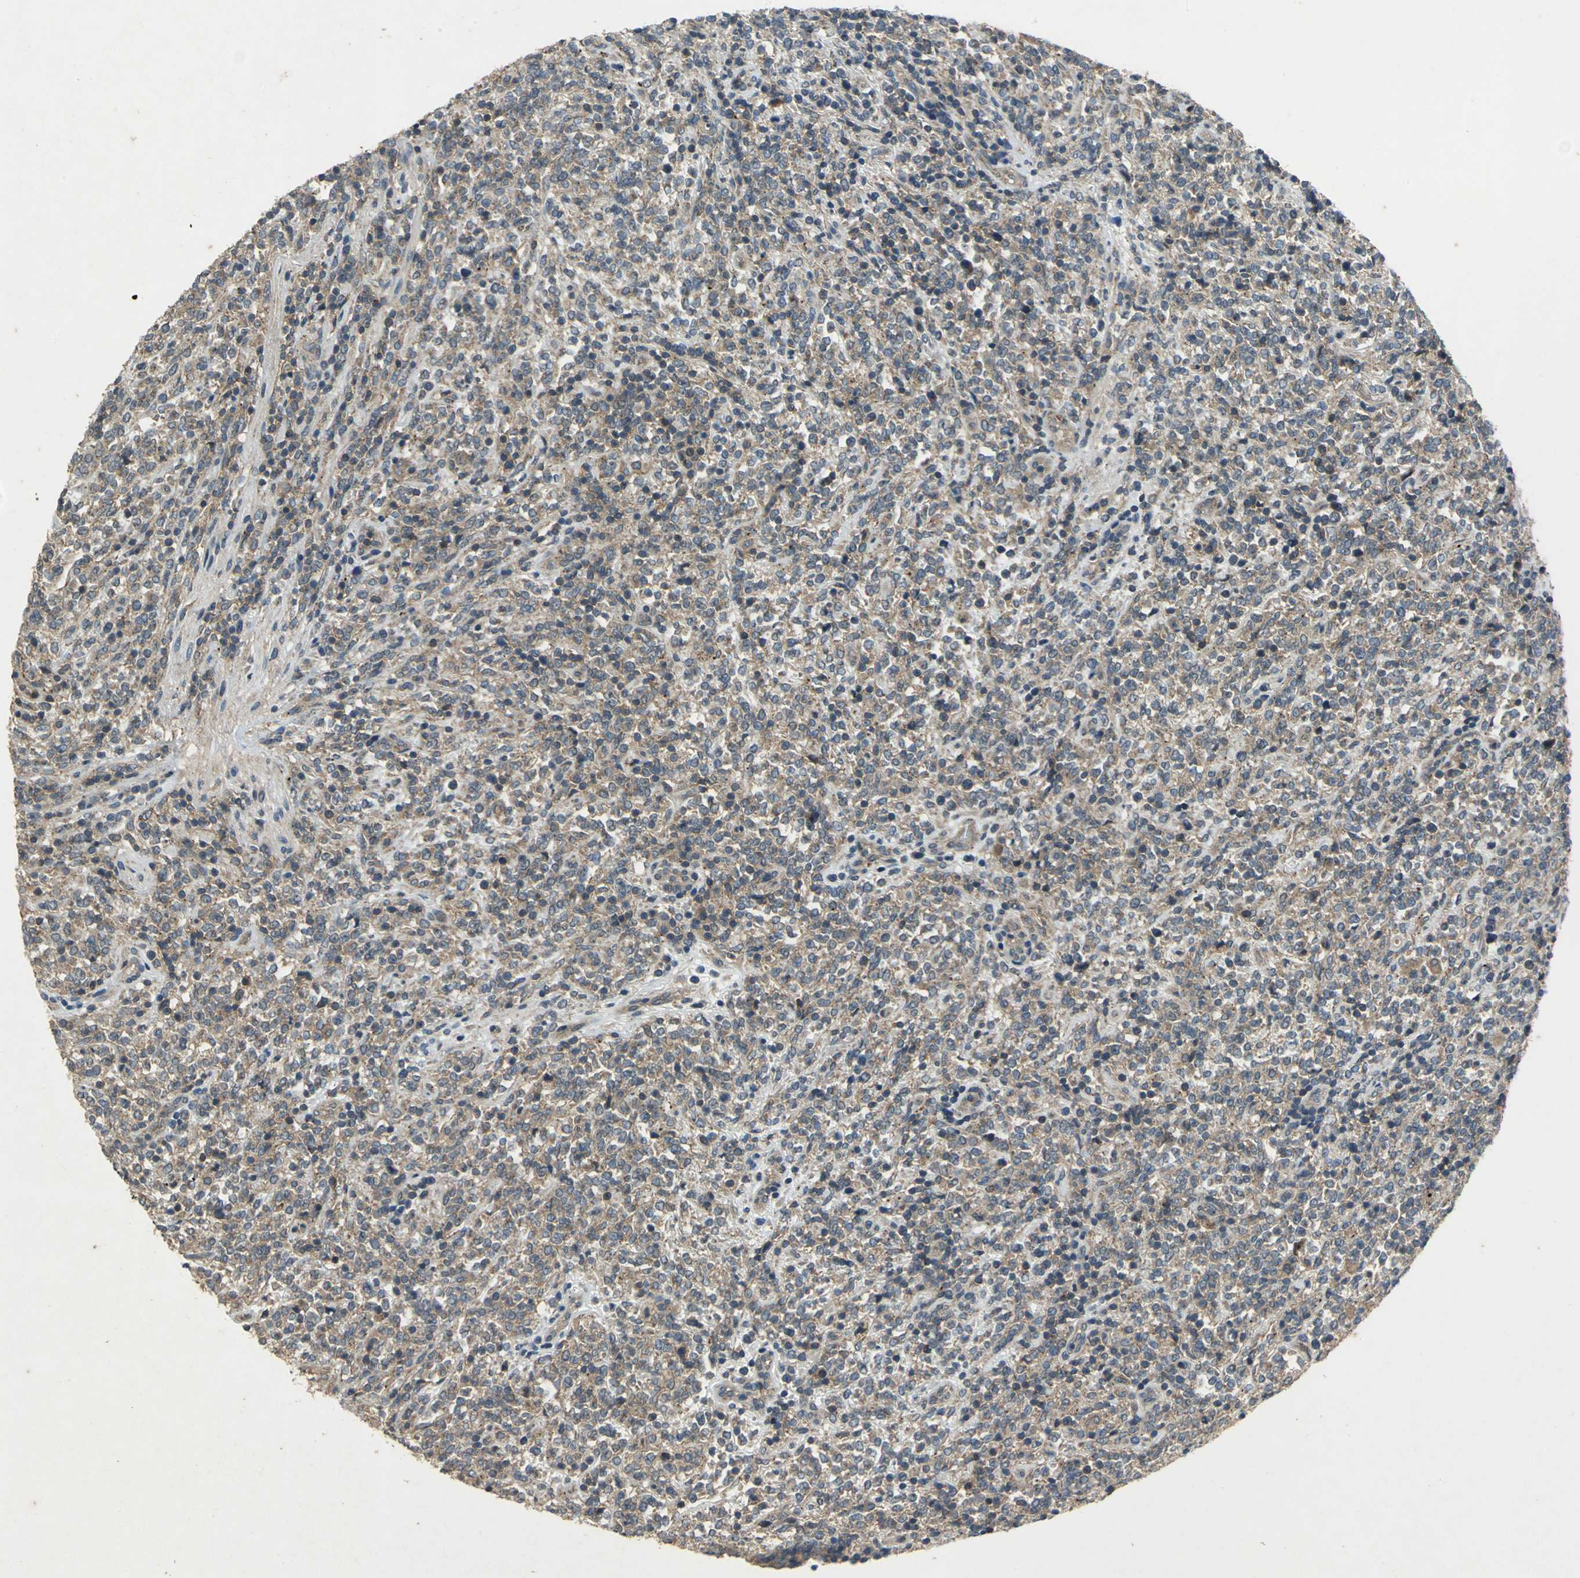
{"staining": {"intensity": "weak", "quantity": ">75%", "location": "cytoplasmic/membranous"}, "tissue": "lymphoma", "cell_type": "Tumor cells", "image_type": "cancer", "snomed": [{"axis": "morphology", "description": "Malignant lymphoma, non-Hodgkin's type, High grade"}, {"axis": "topography", "description": "Soft tissue"}], "caption": "IHC (DAB) staining of lymphoma exhibits weak cytoplasmic/membranous protein expression in about >75% of tumor cells.", "gene": "EMCN", "patient": {"sex": "male", "age": 18}}